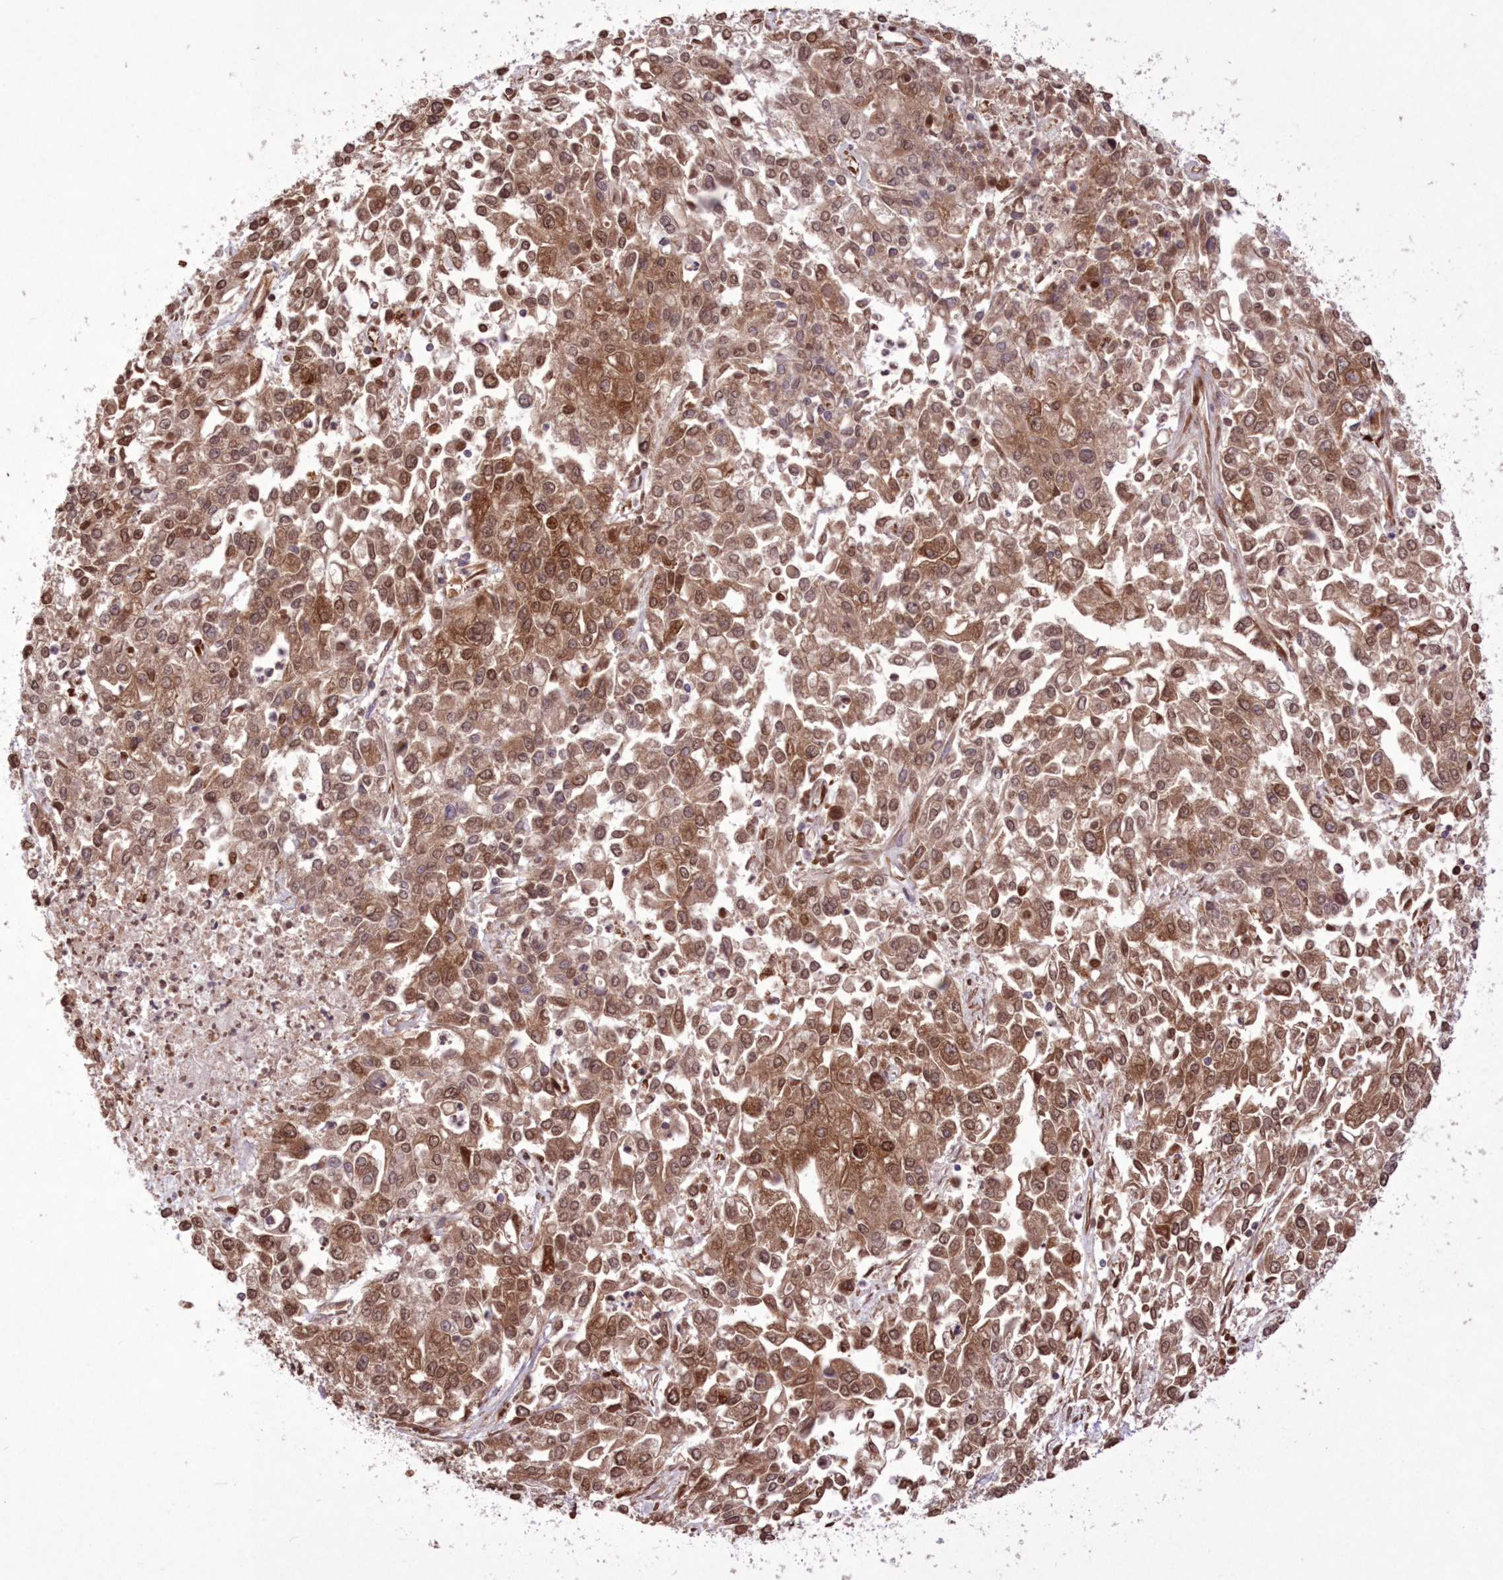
{"staining": {"intensity": "moderate", "quantity": ">75%", "location": "cytoplasmic/membranous,nuclear"}, "tissue": "endometrial cancer", "cell_type": "Tumor cells", "image_type": "cancer", "snomed": [{"axis": "morphology", "description": "Adenocarcinoma, NOS"}, {"axis": "topography", "description": "Endometrium"}], "caption": "Protein expression analysis of human endometrial cancer (adenocarcinoma) reveals moderate cytoplasmic/membranous and nuclear positivity in approximately >75% of tumor cells.", "gene": "FCHO2", "patient": {"sex": "female", "age": 49}}